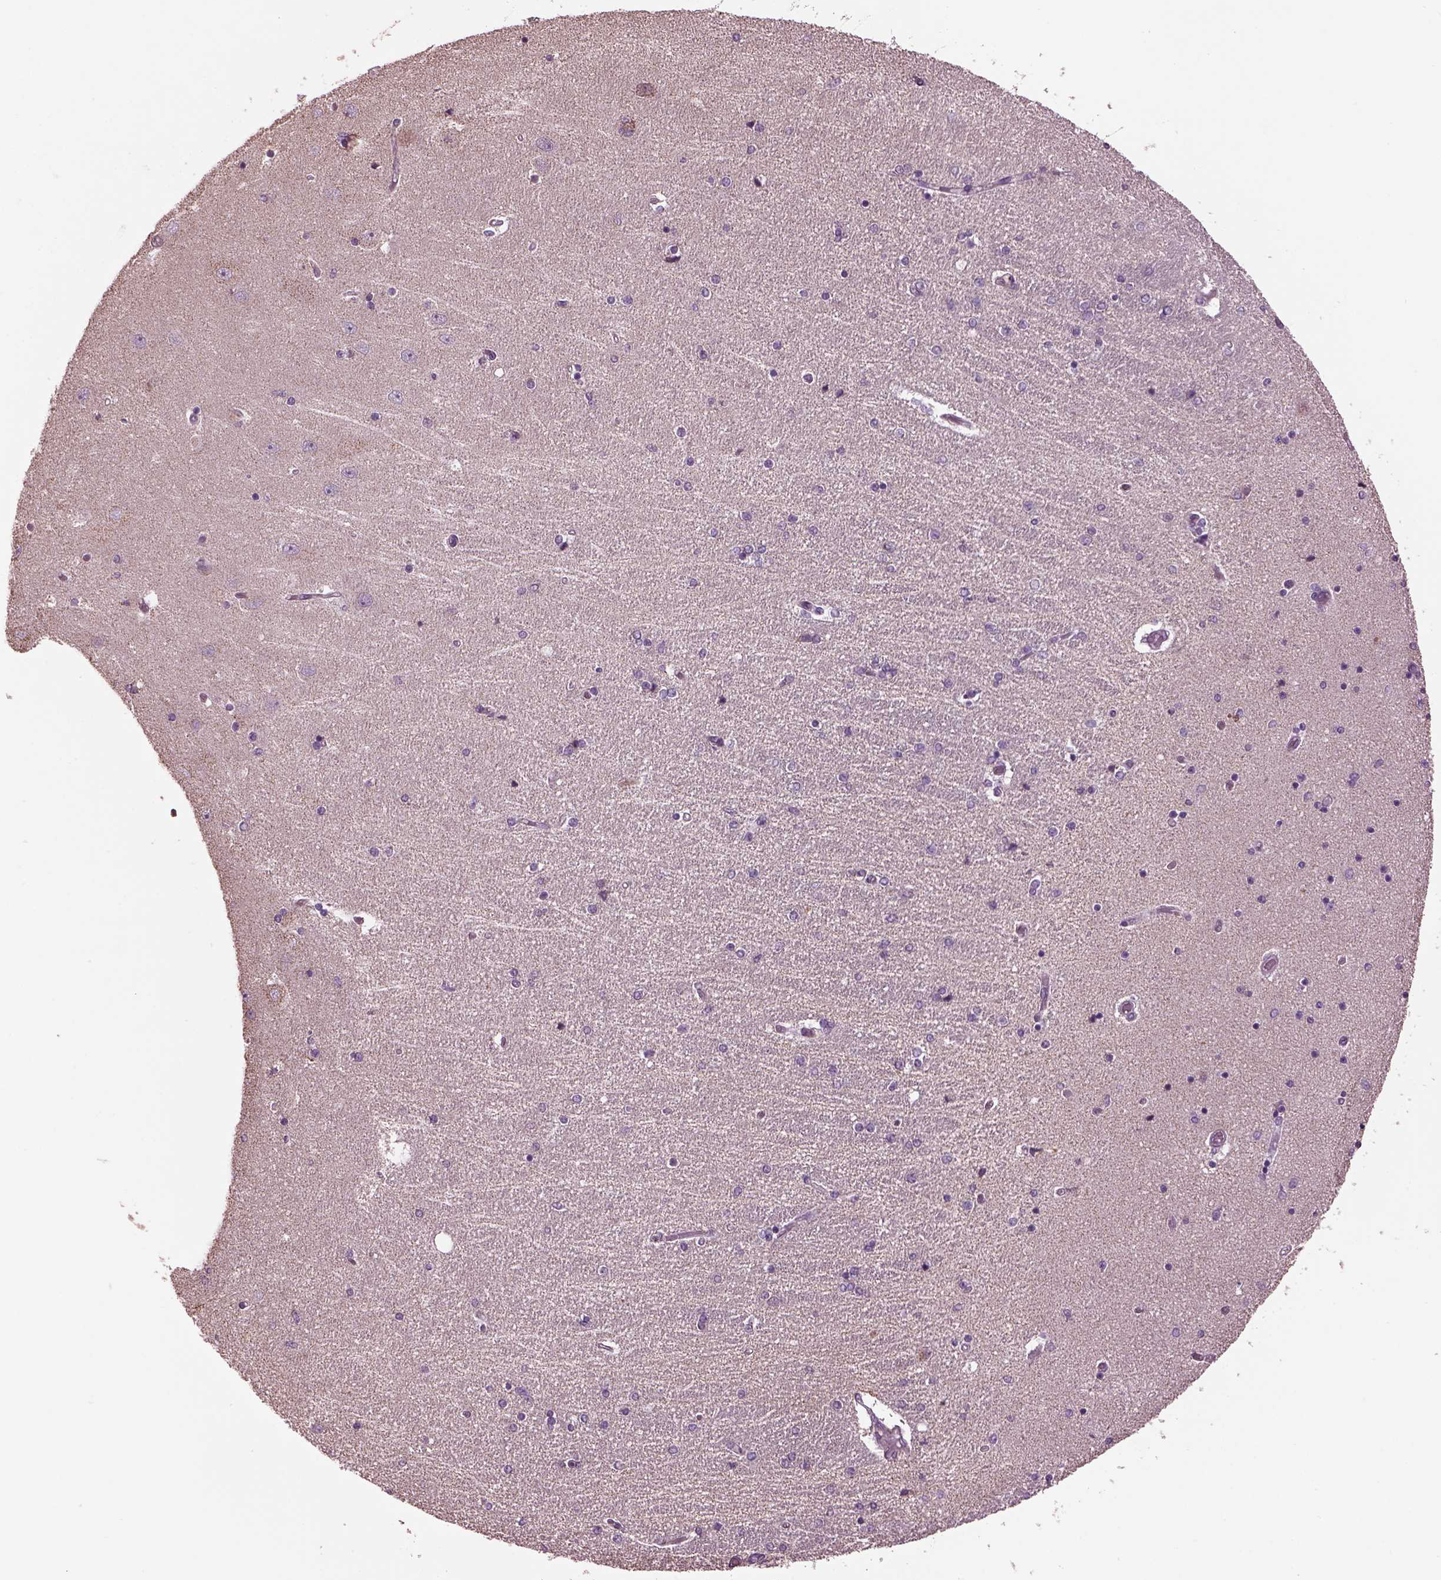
{"staining": {"intensity": "negative", "quantity": "none", "location": "none"}, "tissue": "hippocampus", "cell_type": "Glial cells", "image_type": "normal", "snomed": [{"axis": "morphology", "description": "Normal tissue, NOS"}, {"axis": "topography", "description": "Hippocampus"}], "caption": "DAB immunohistochemical staining of unremarkable human hippocampus displays no significant expression in glial cells.", "gene": "SPATA7", "patient": {"sex": "female", "age": 54}}